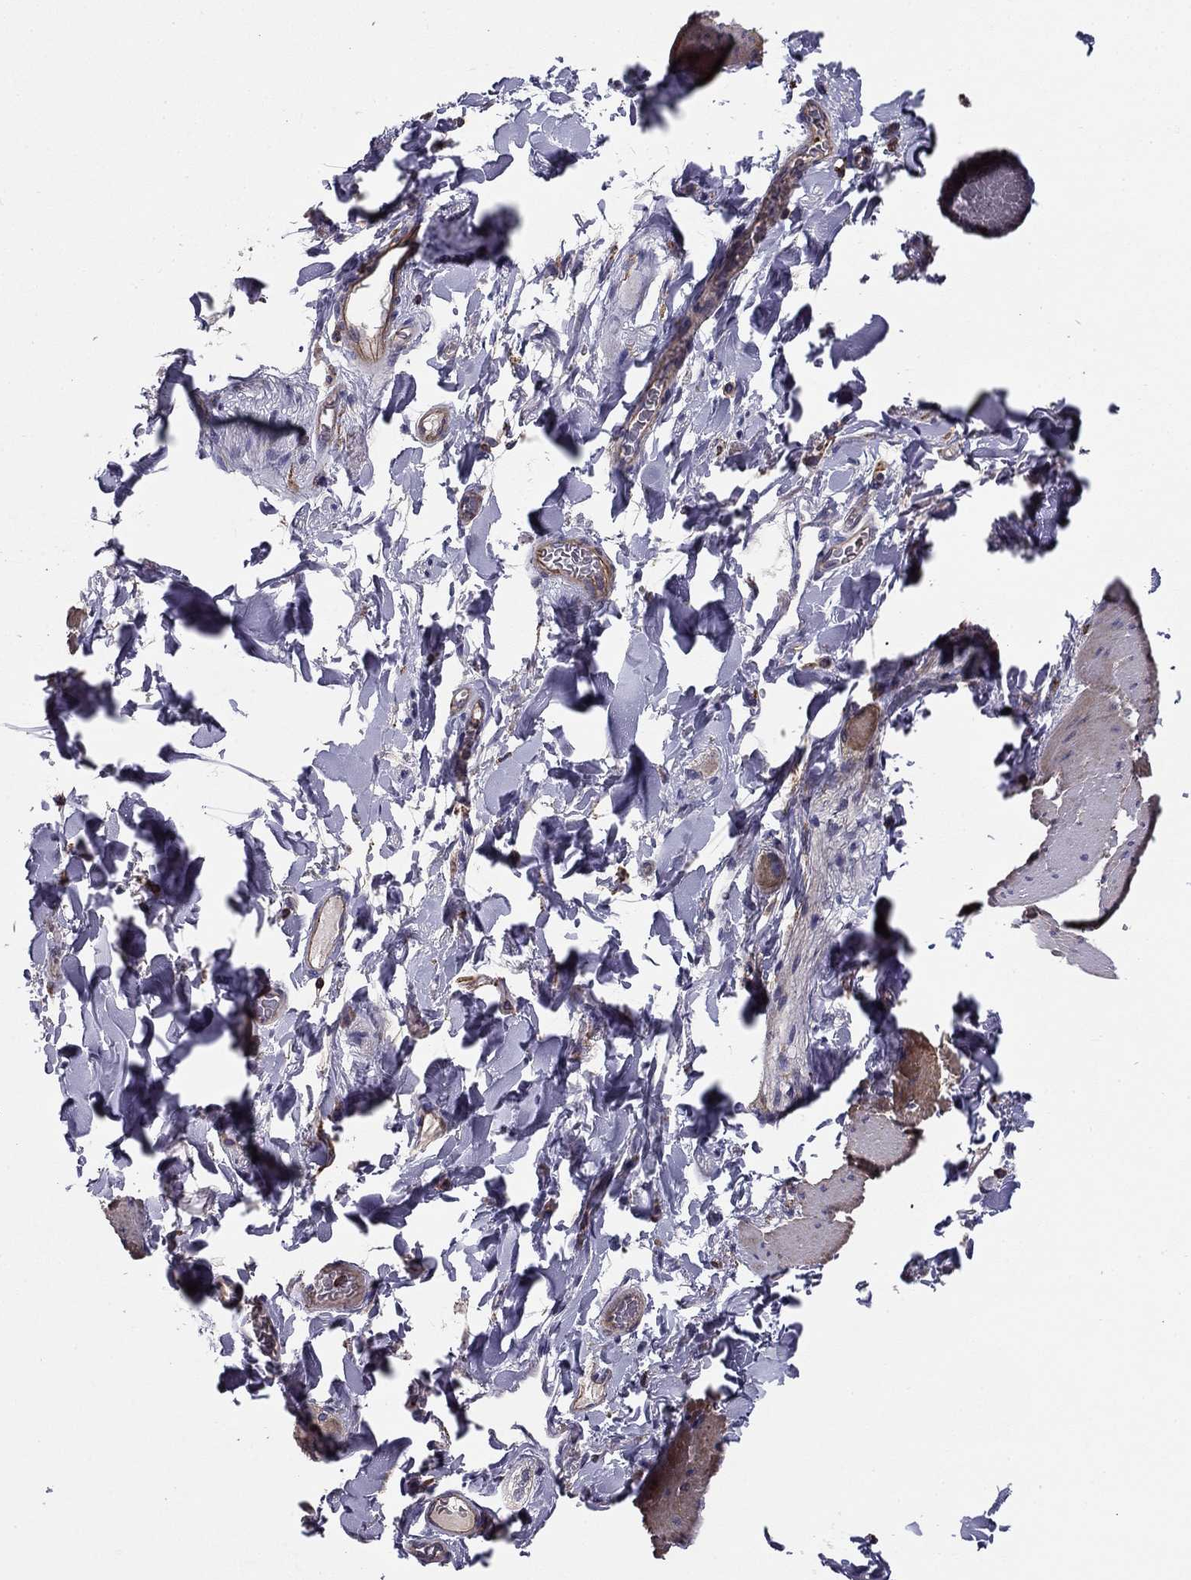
{"staining": {"intensity": "negative", "quantity": "none", "location": "none"}, "tissue": "adipose tissue", "cell_type": "Adipocytes", "image_type": "normal", "snomed": [{"axis": "morphology", "description": "Normal tissue, NOS"}, {"axis": "topography", "description": "Smooth muscle"}, {"axis": "topography", "description": "Duodenum"}, {"axis": "topography", "description": "Peripheral nerve tissue"}], "caption": "This is an IHC micrograph of unremarkable adipose tissue. There is no positivity in adipocytes.", "gene": "ALG6", "patient": {"sex": "female", "age": 61}}